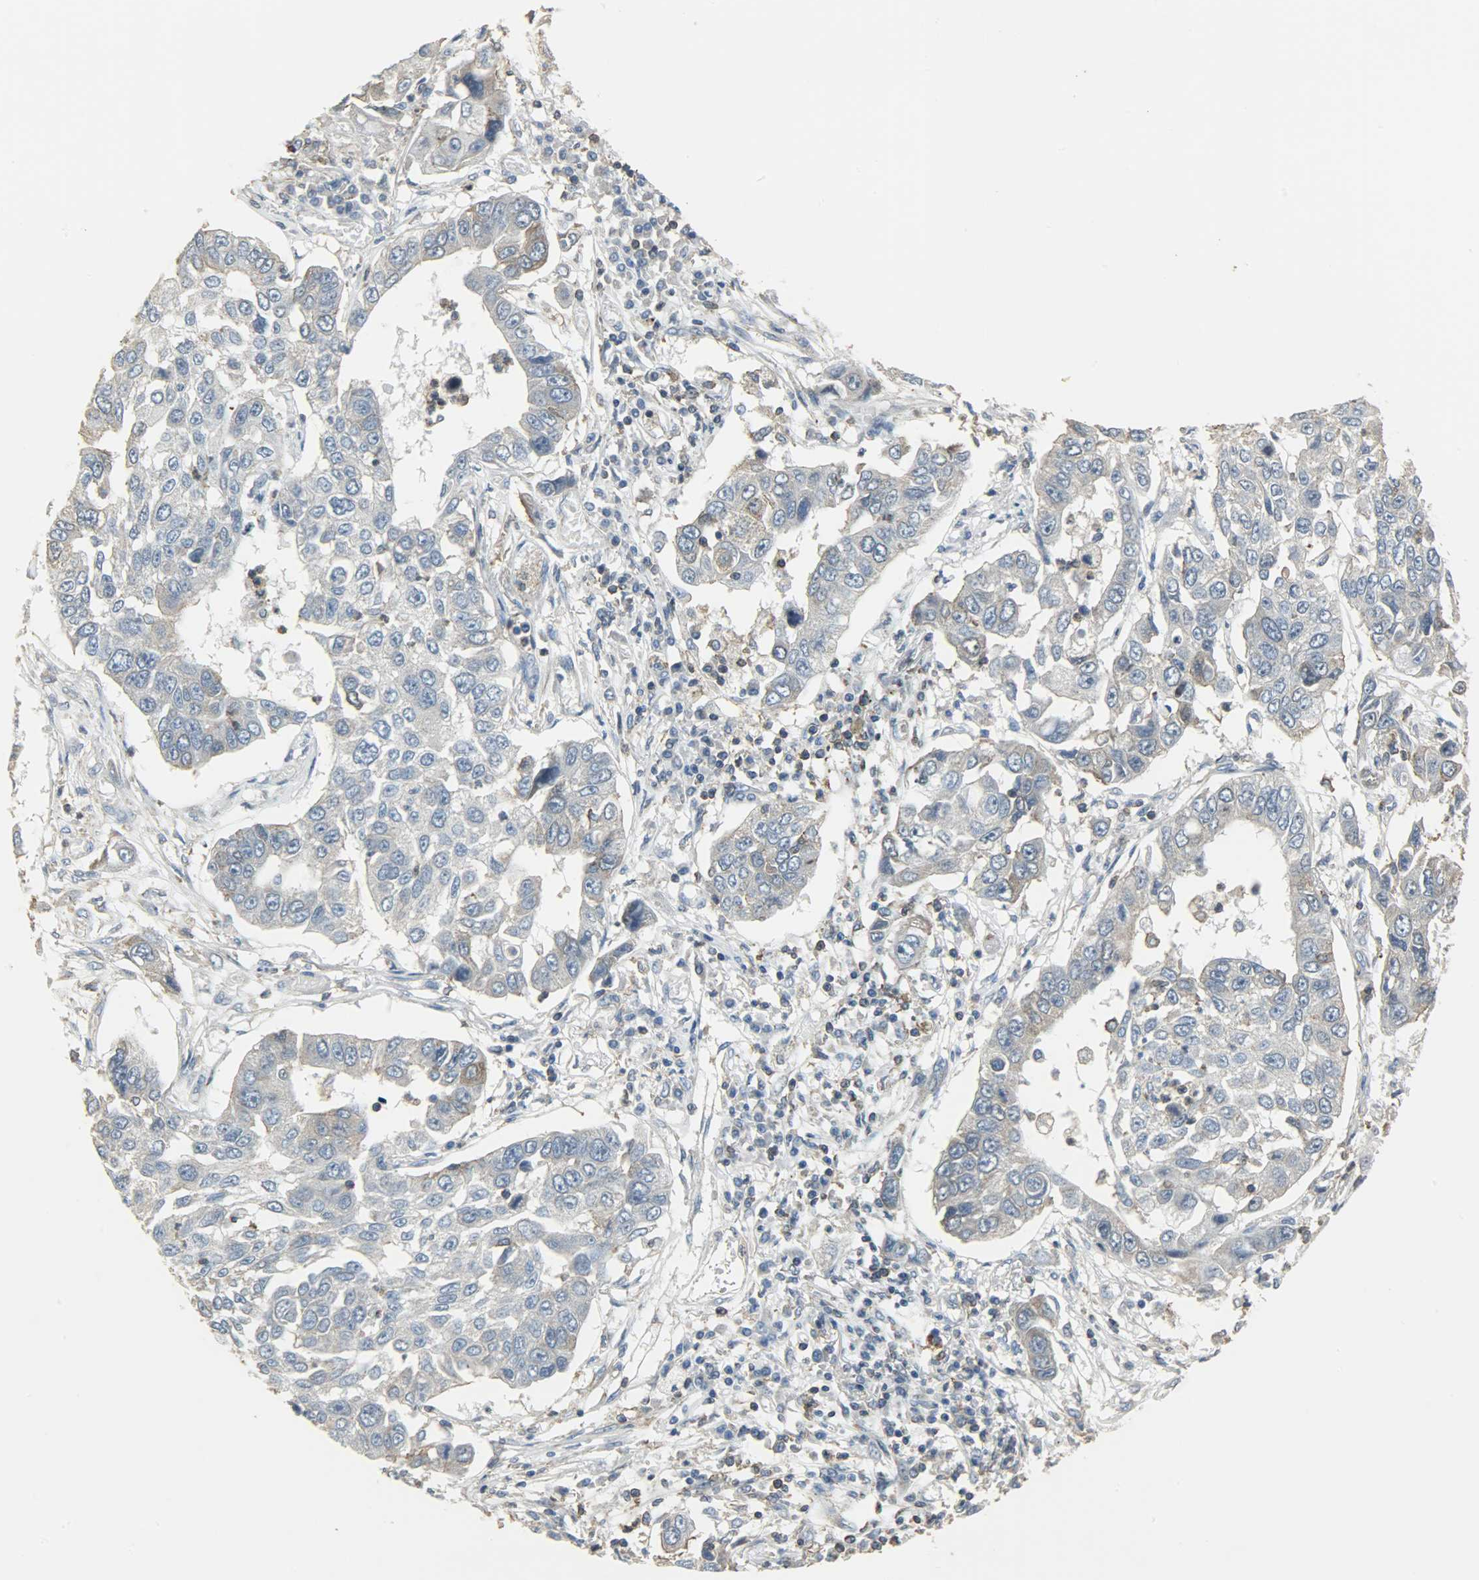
{"staining": {"intensity": "weak", "quantity": ">75%", "location": "cytoplasmic/membranous"}, "tissue": "lung cancer", "cell_type": "Tumor cells", "image_type": "cancer", "snomed": [{"axis": "morphology", "description": "Squamous cell carcinoma, NOS"}, {"axis": "topography", "description": "Lung"}], "caption": "About >75% of tumor cells in human squamous cell carcinoma (lung) demonstrate weak cytoplasmic/membranous protein positivity as visualized by brown immunohistochemical staining.", "gene": "DNAJA4", "patient": {"sex": "male", "age": 71}}